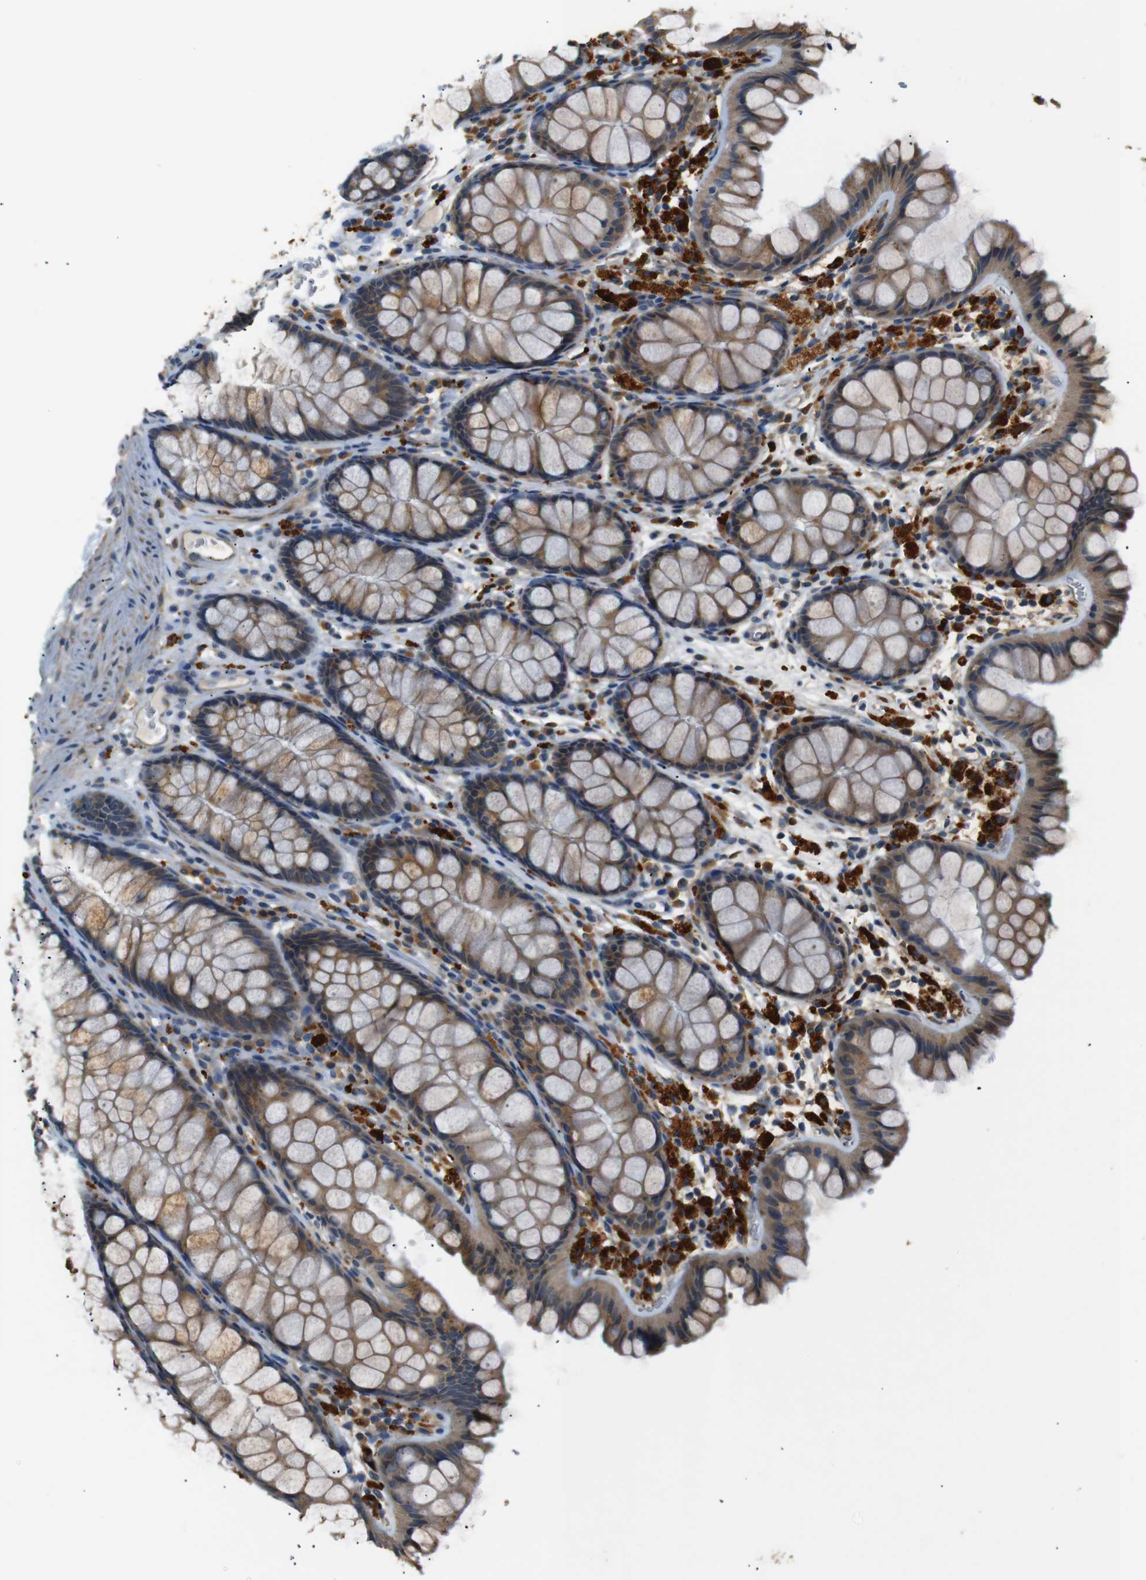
{"staining": {"intensity": "weak", "quantity": "25%-75%", "location": "cytoplasmic/membranous"}, "tissue": "colon", "cell_type": "Endothelial cells", "image_type": "normal", "snomed": [{"axis": "morphology", "description": "Normal tissue, NOS"}, {"axis": "topography", "description": "Colon"}], "caption": "This photomicrograph reveals immunohistochemistry staining of normal human colon, with low weak cytoplasmic/membranous staining in approximately 25%-75% of endothelial cells.", "gene": "TMED2", "patient": {"sex": "female", "age": 55}}